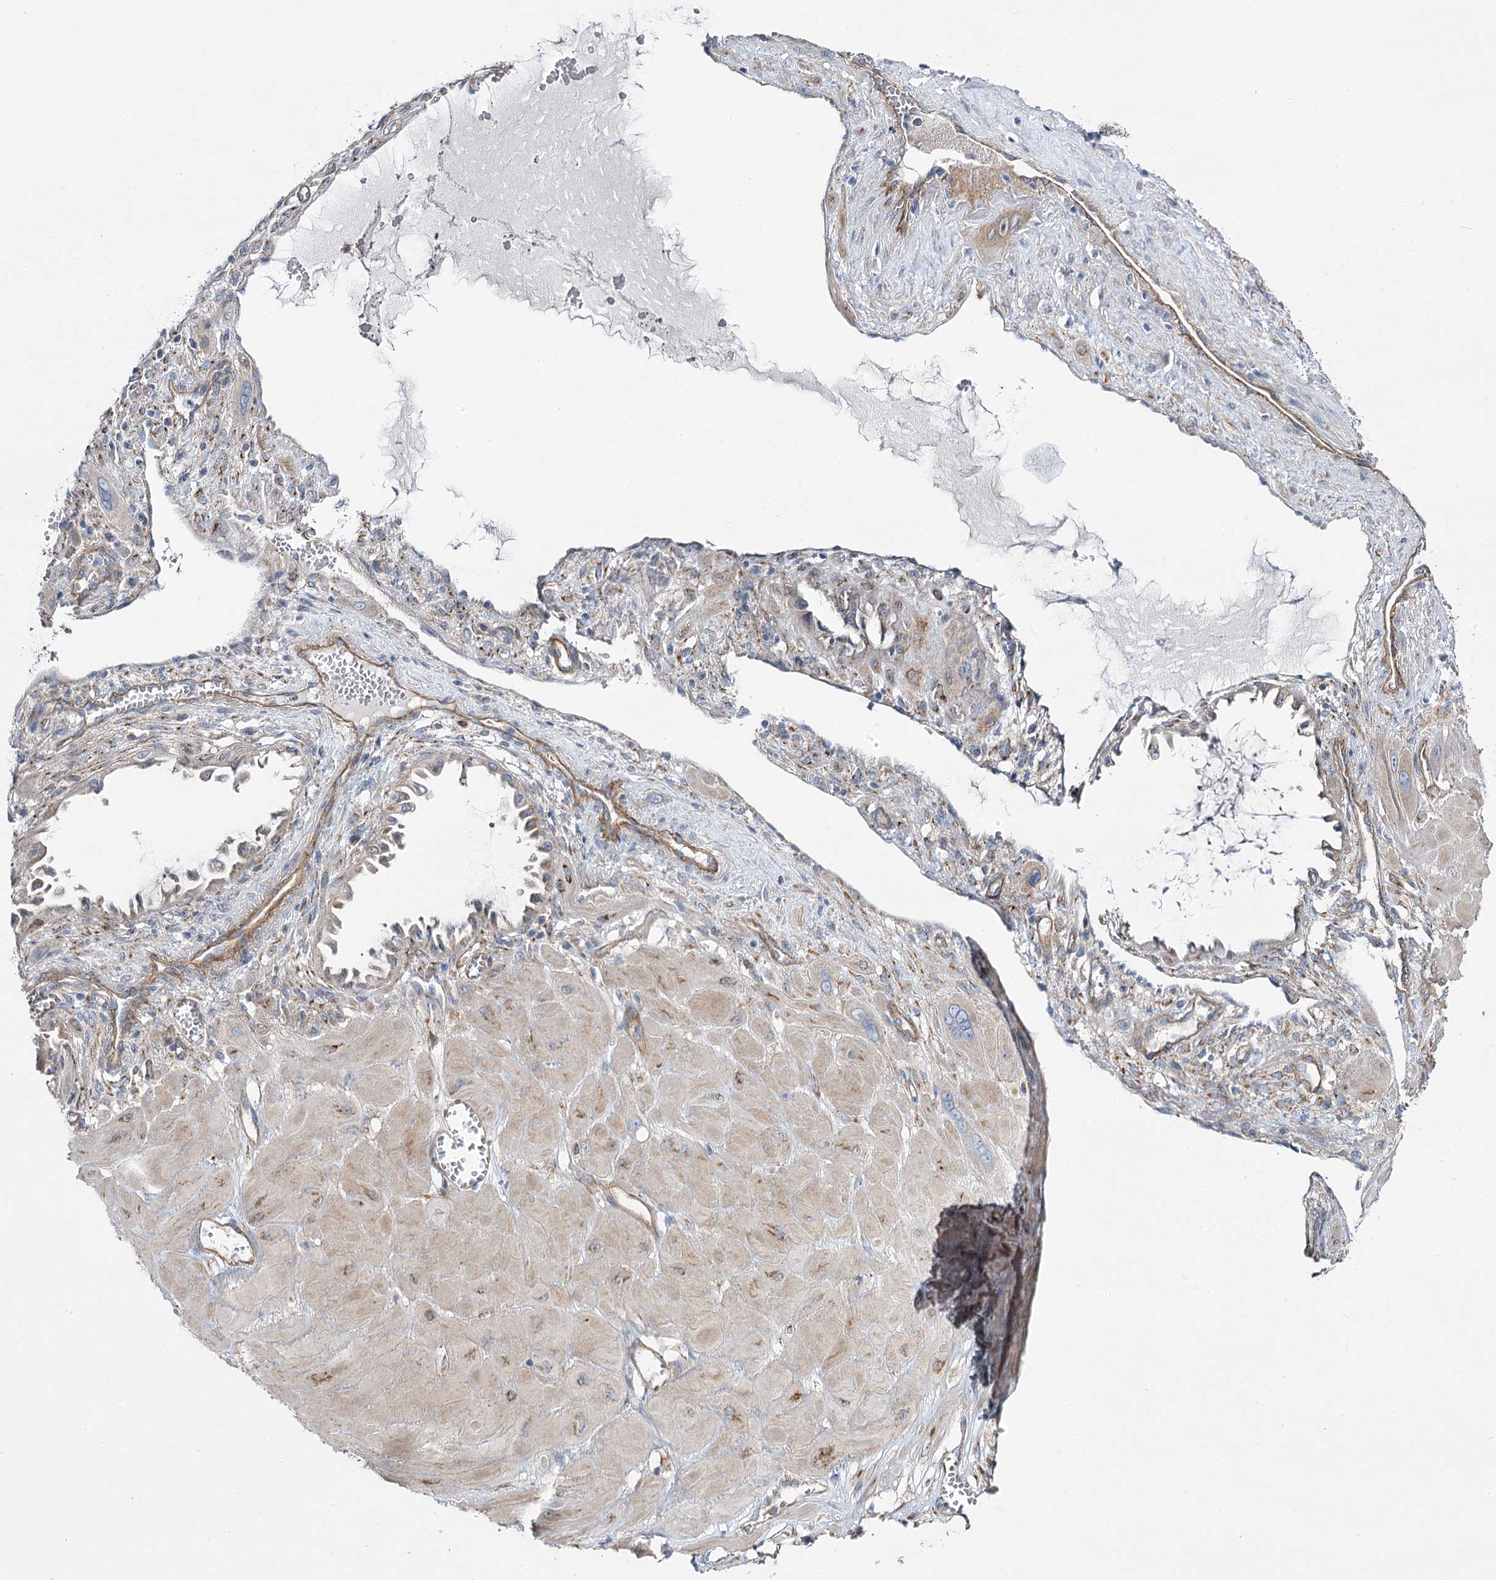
{"staining": {"intensity": "weak", "quantity": "<25%", "location": "cytoplasmic/membranous"}, "tissue": "cervical cancer", "cell_type": "Tumor cells", "image_type": "cancer", "snomed": [{"axis": "morphology", "description": "Squamous cell carcinoma, NOS"}, {"axis": "topography", "description": "Cervix"}], "caption": "Immunohistochemical staining of squamous cell carcinoma (cervical) exhibits no significant positivity in tumor cells. The staining is performed using DAB (3,3'-diaminobenzidine) brown chromogen with nuclei counter-stained in using hematoxylin.", "gene": "RMDN2", "patient": {"sex": "female", "age": 34}}